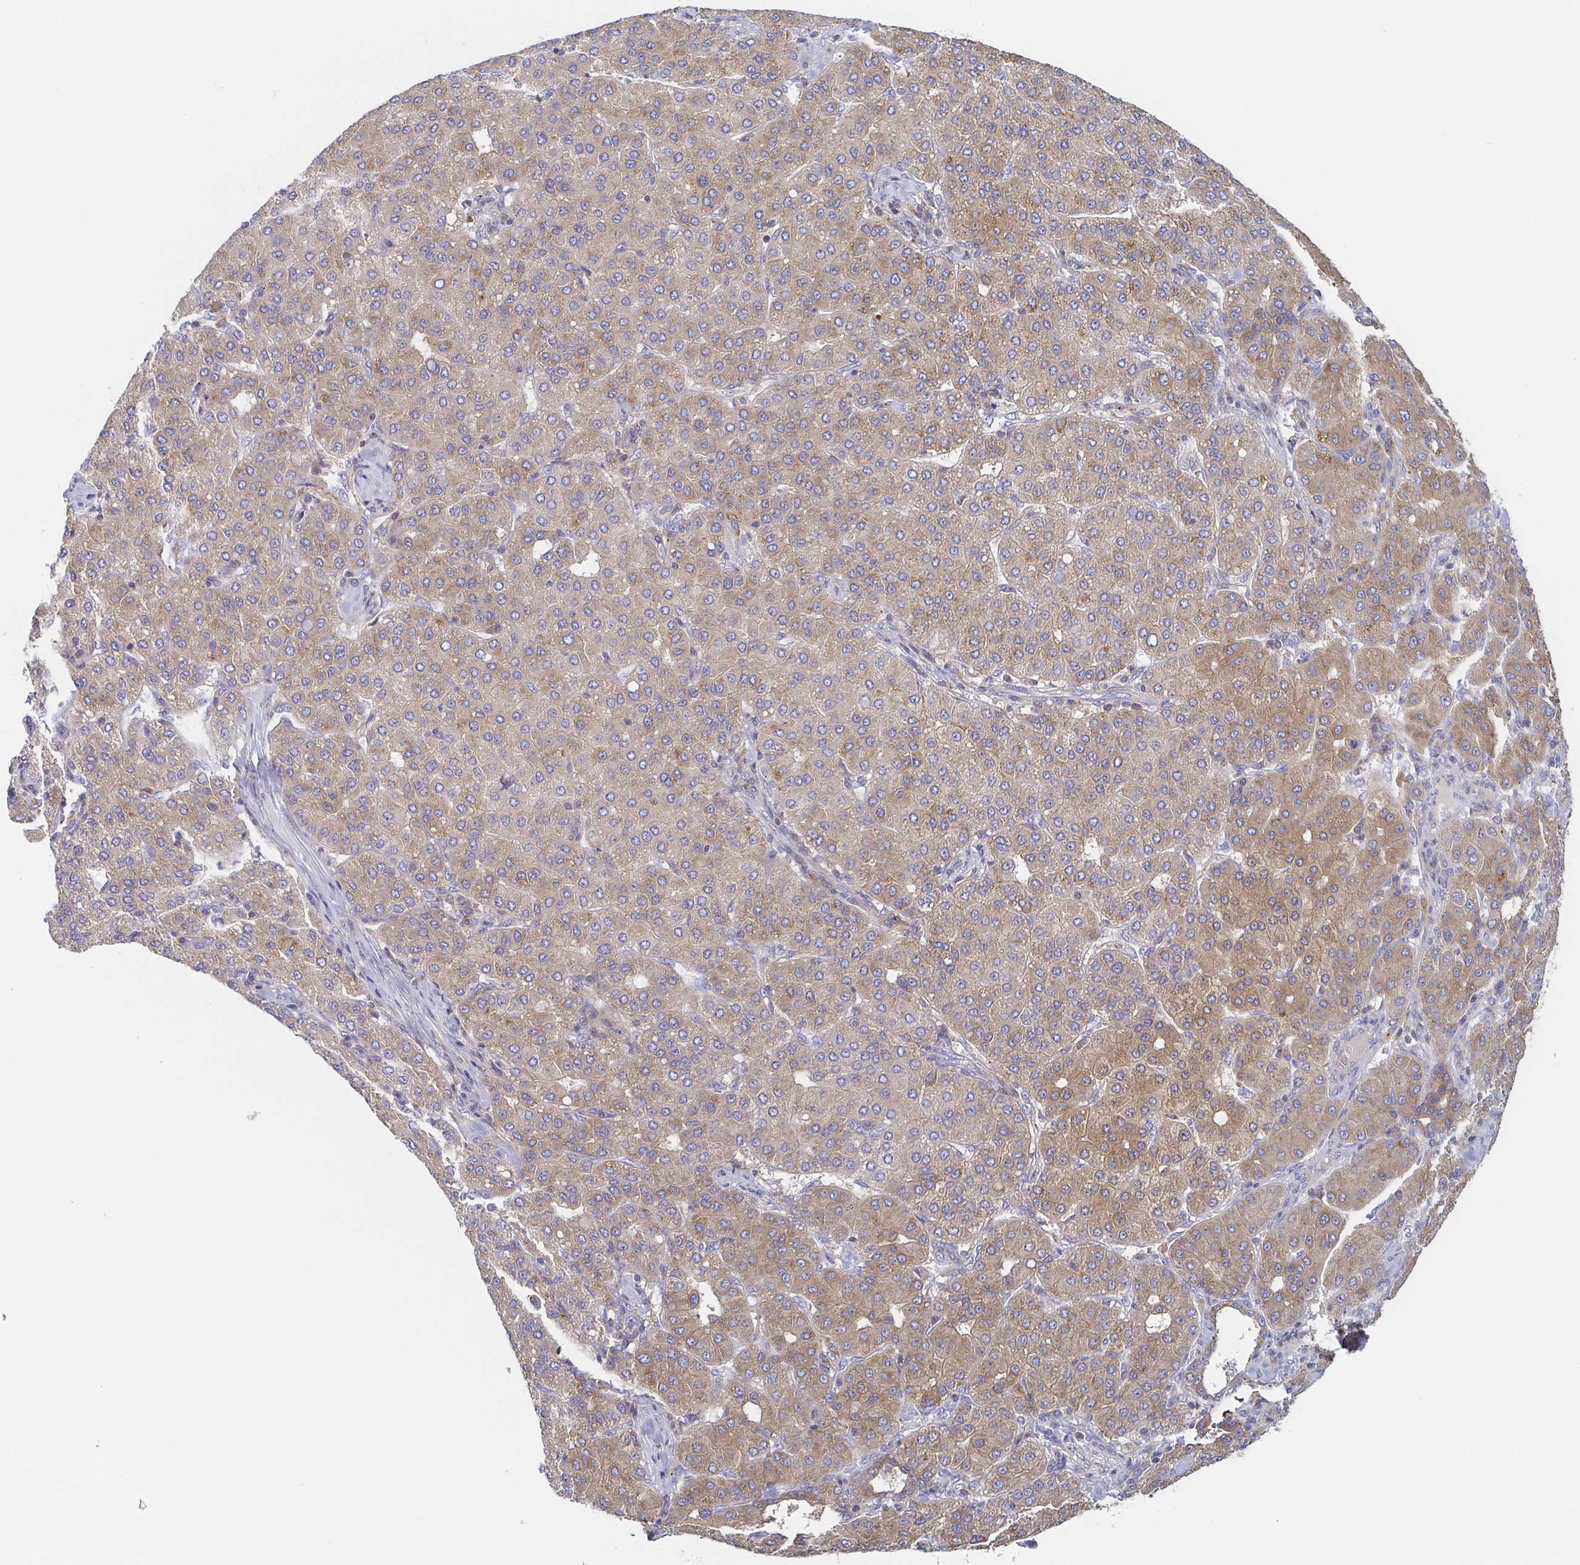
{"staining": {"intensity": "weak", "quantity": ">75%", "location": "cytoplasmic/membranous"}, "tissue": "liver cancer", "cell_type": "Tumor cells", "image_type": "cancer", "snomed": [{"axis": "morphology", "description": "Carcinoma, Hepatocellular, NOS"}, {"axis": "topography", "description": "Liver"}], "caption": "Hepatocellular carcinoma (liver) was stained to show a protein in brown. There is low levels of weak cytoplasmic/membranous positivity in about >75% of tumor cells. The staining is performed using DAB (3,3'-diaminobenzidine) brown chromogen to label protein expression. The nuclei are counter-stained blue using hematoxylin.", "gene": "TUFT1", "patient": {"sex": "male", "age": 65}}